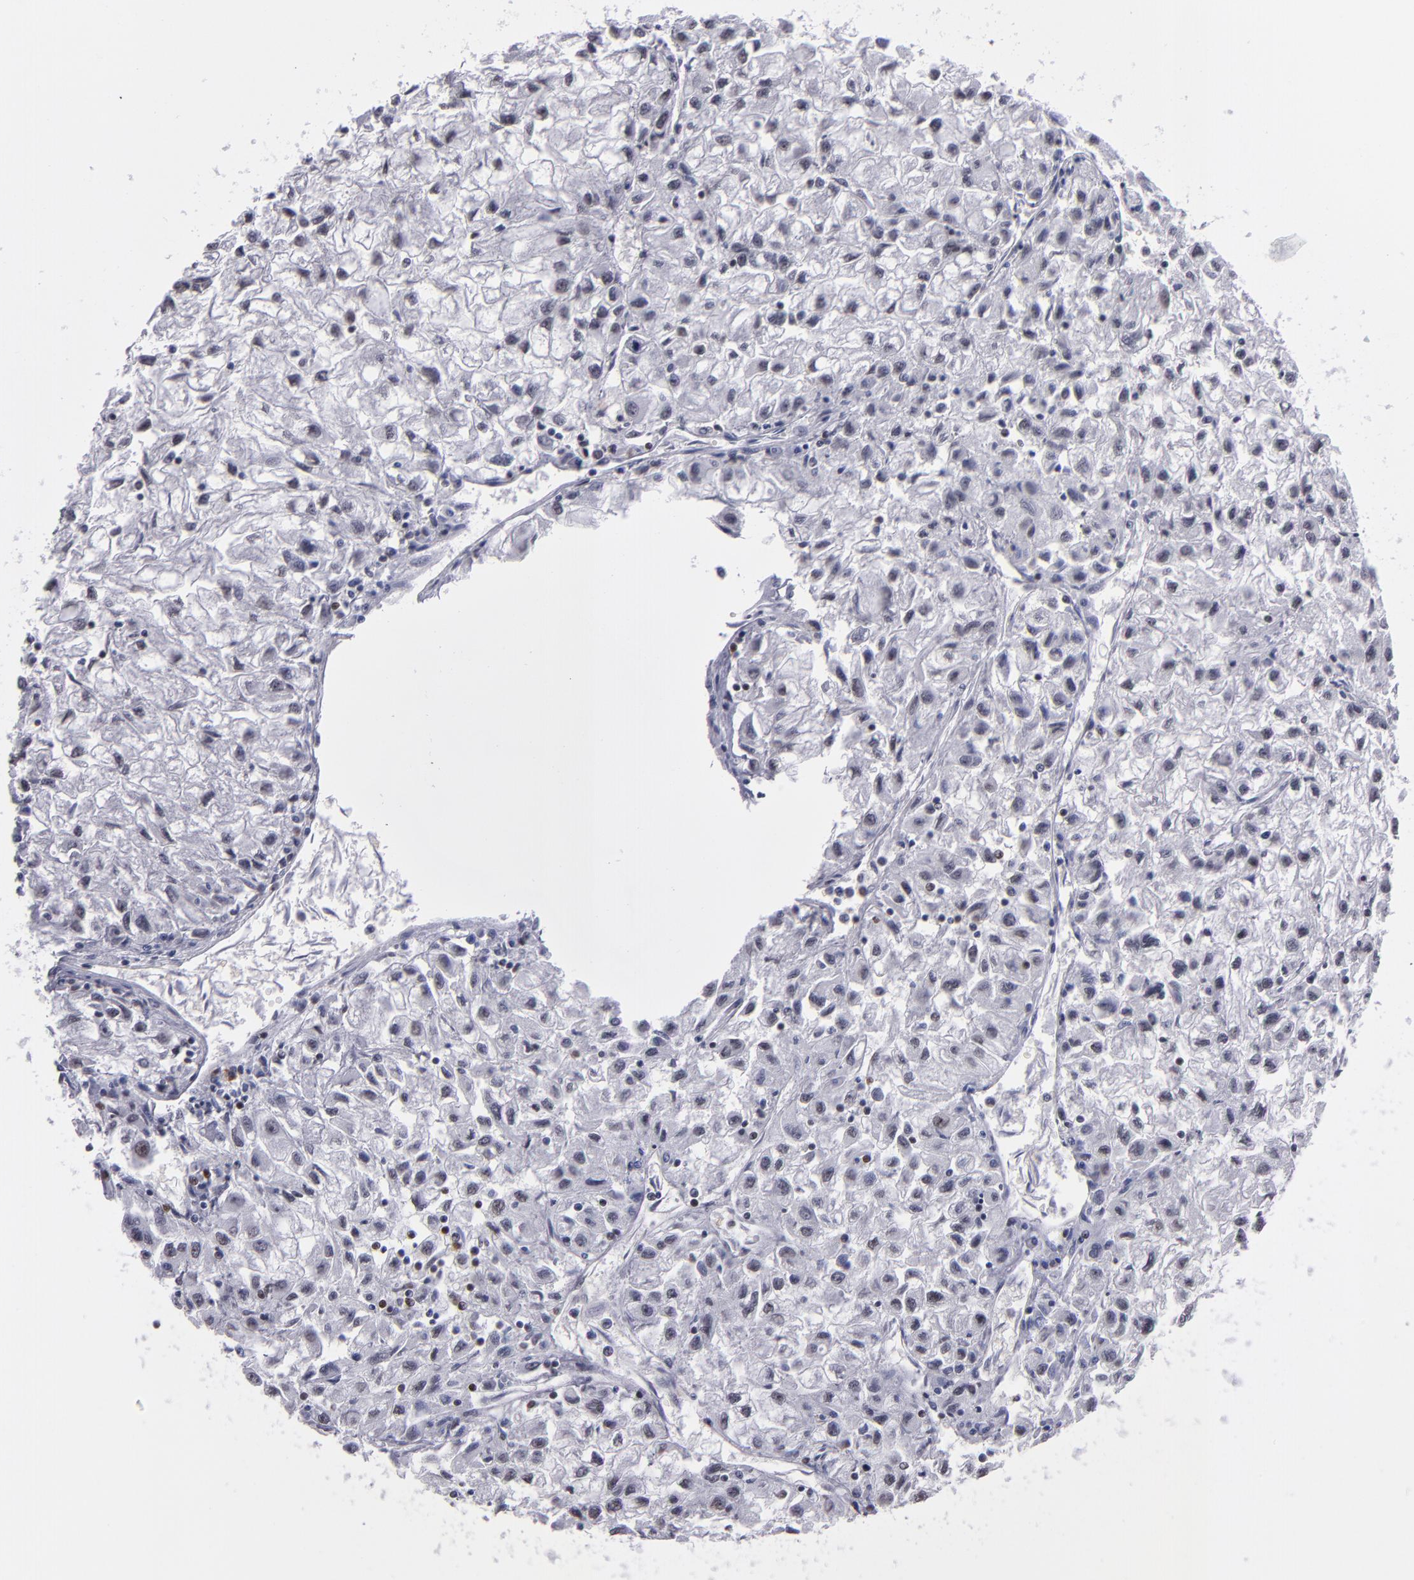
{"staining": {"intensity": "negative", "quantity": "none", "location": "none"}, "tissue": "renal cancer", "cell_type": "Tumor cells", "image_type": "cancer", "snomed": [{"axis": "morphology", "description": "Adenocarcinoma, NOS"}, {"axis": "topography", "description": "Kidney"}], "caption": "Protein analysis of adenocarcinoma (renal) demonstrates no significant positivity in tumor cells.", "gene": "TERF2", "patient": {"sex": "male", "age": 59}}